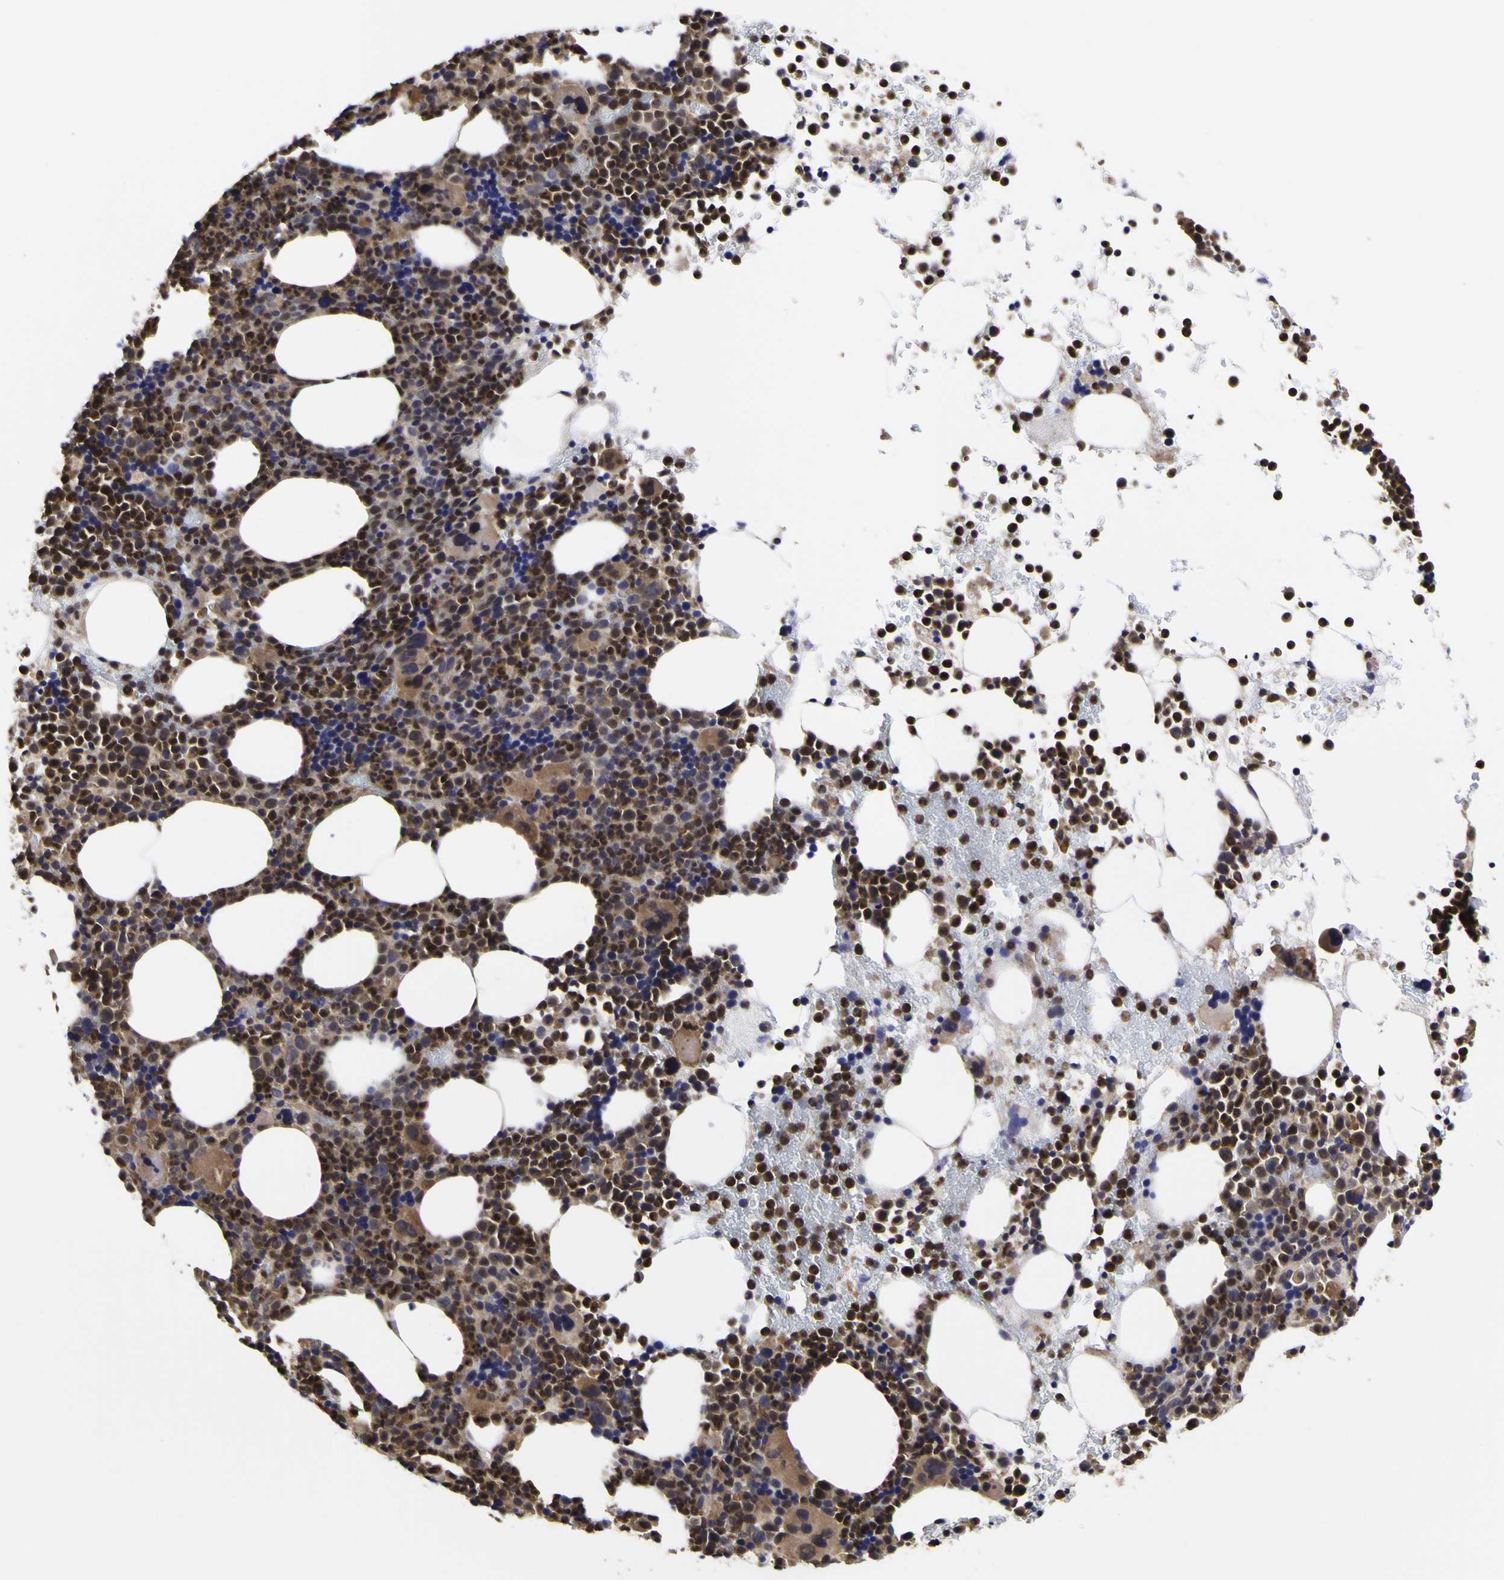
{"staining": {"intensity": "moderate", "quantity": "25%-75%", "location": "cytoplasmic/membranous"}, "tissue": "bone marrow", "cell_type": "Hematopoietic cells", "image_type": "normal", "snomed": [{"axis": "morphology", "description": "Normal tissue, NOS"}, {"axis": "morphology", "description": "Inflammation, NOS"}, {"axis": "topography", "description": "Bone marrow"}], "caption": "A histopathology image of human bone marrow stained for a protein shows moderate cytoplasmic/membranous brown staining in hematopoietic cells. (IHC, brightfield microscopy, high magnification).", "gene": "MAPK14", "patient": {"sex": "male", "age": 73}}